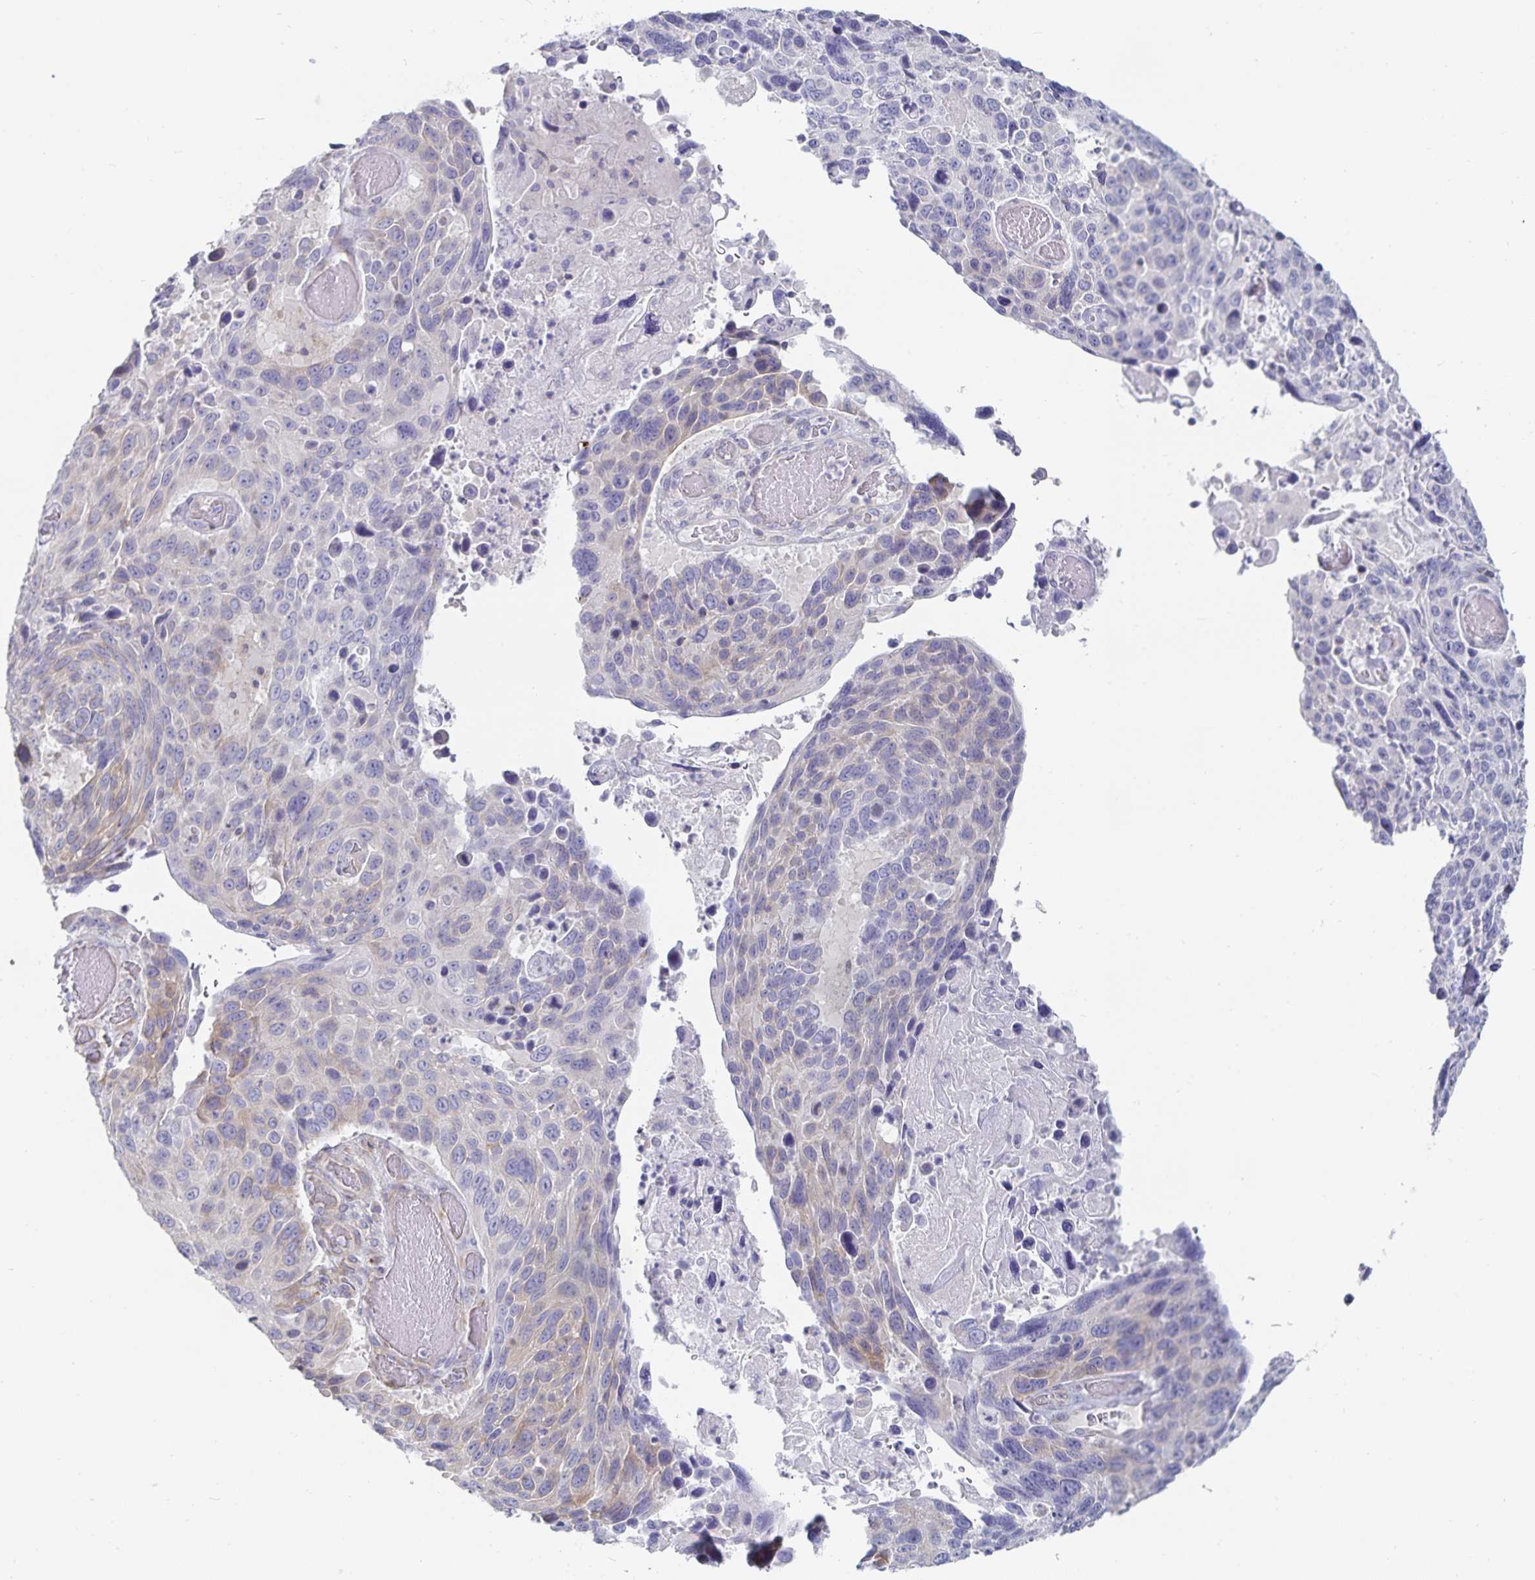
{"staining": {"intensity": "moderate", "quantity": "<25%", "location": "cytoplasmic/membranous"}, "tissue": "lung cancer", "cell_type": "Tumor cells", "image_type": "cancer", "snomed": [{"axis": "morphology", "description": "Squamous cell carcinoma, NOS"}, {"axis": "topography", "description": "Lung"}], "caption": "Immunohistochemistry staining of lung squamous cell carcinoma, which exhibits low levels of moderate cytoplasmic/membranous staining in approximately <25% of tumor cells indicating moderate cytoplasmic/membranous protein positivity. The staining was performed using DAB (brown) for protein detection and nuclei were counterstained in hematoxylin (blue).", "gene": "SFTPA1", "patient": {"sex": "male", "age": 68}}